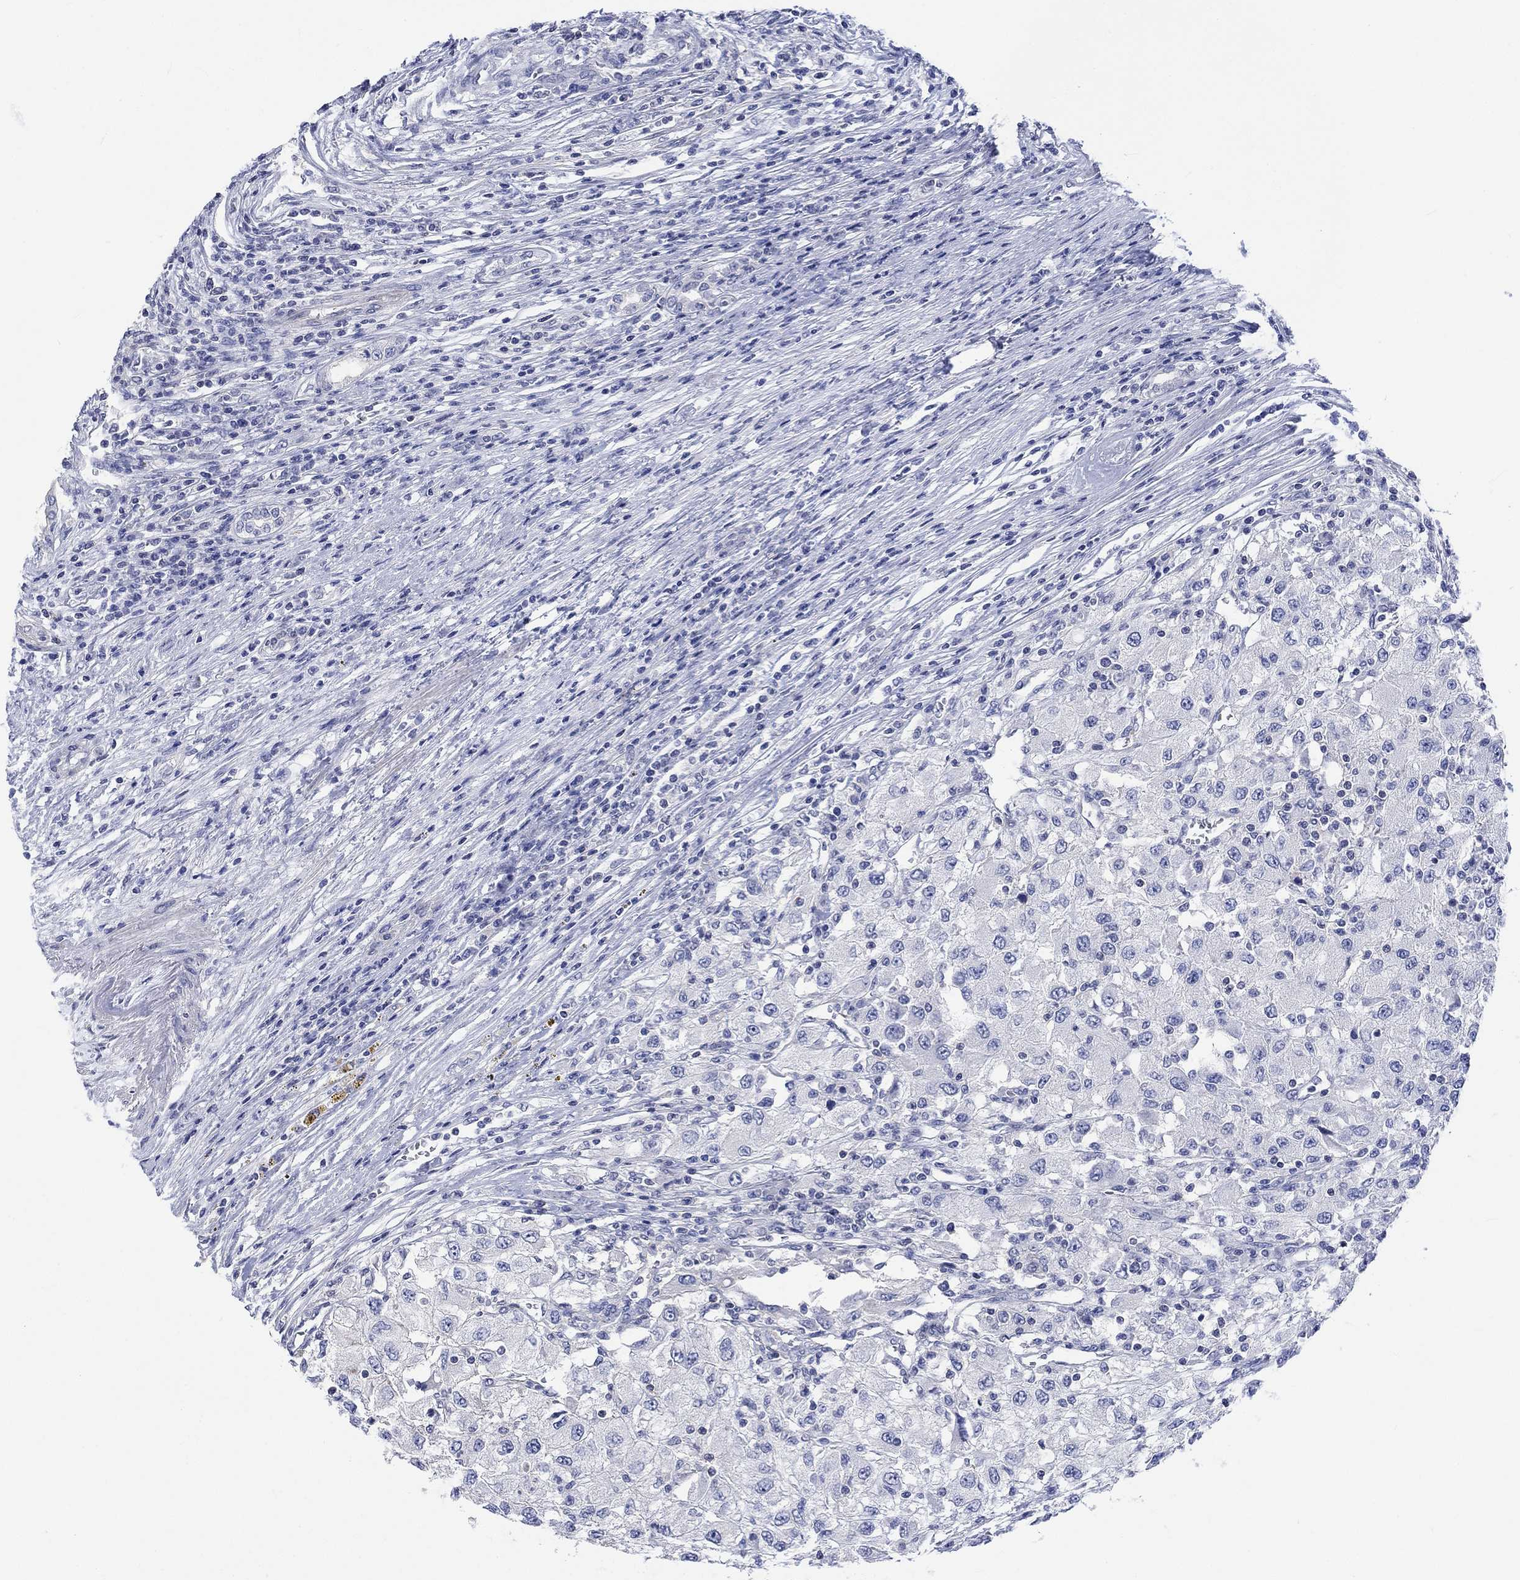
{"staining": {"intensity": "negative", "quantity": "none", "location": "none"}, "tissue": "renal cancer", "cell_type": "Tumor cells", "image_type": "cancer", "snomed": [{"axis": "morphology", "description": "Adenocarcinoma, NOS"}, {"axis": "topography", "description": "Kidney"}], "caption": "The image exhibits no significant expression in tumor cells of renal adenocarcinoma. The staining is performed using DAB brown chromogen with nuclei counter-stained in using hematoxylin.", "gene": "AGRP", "patient": {"sex": "female", "age": 67}}